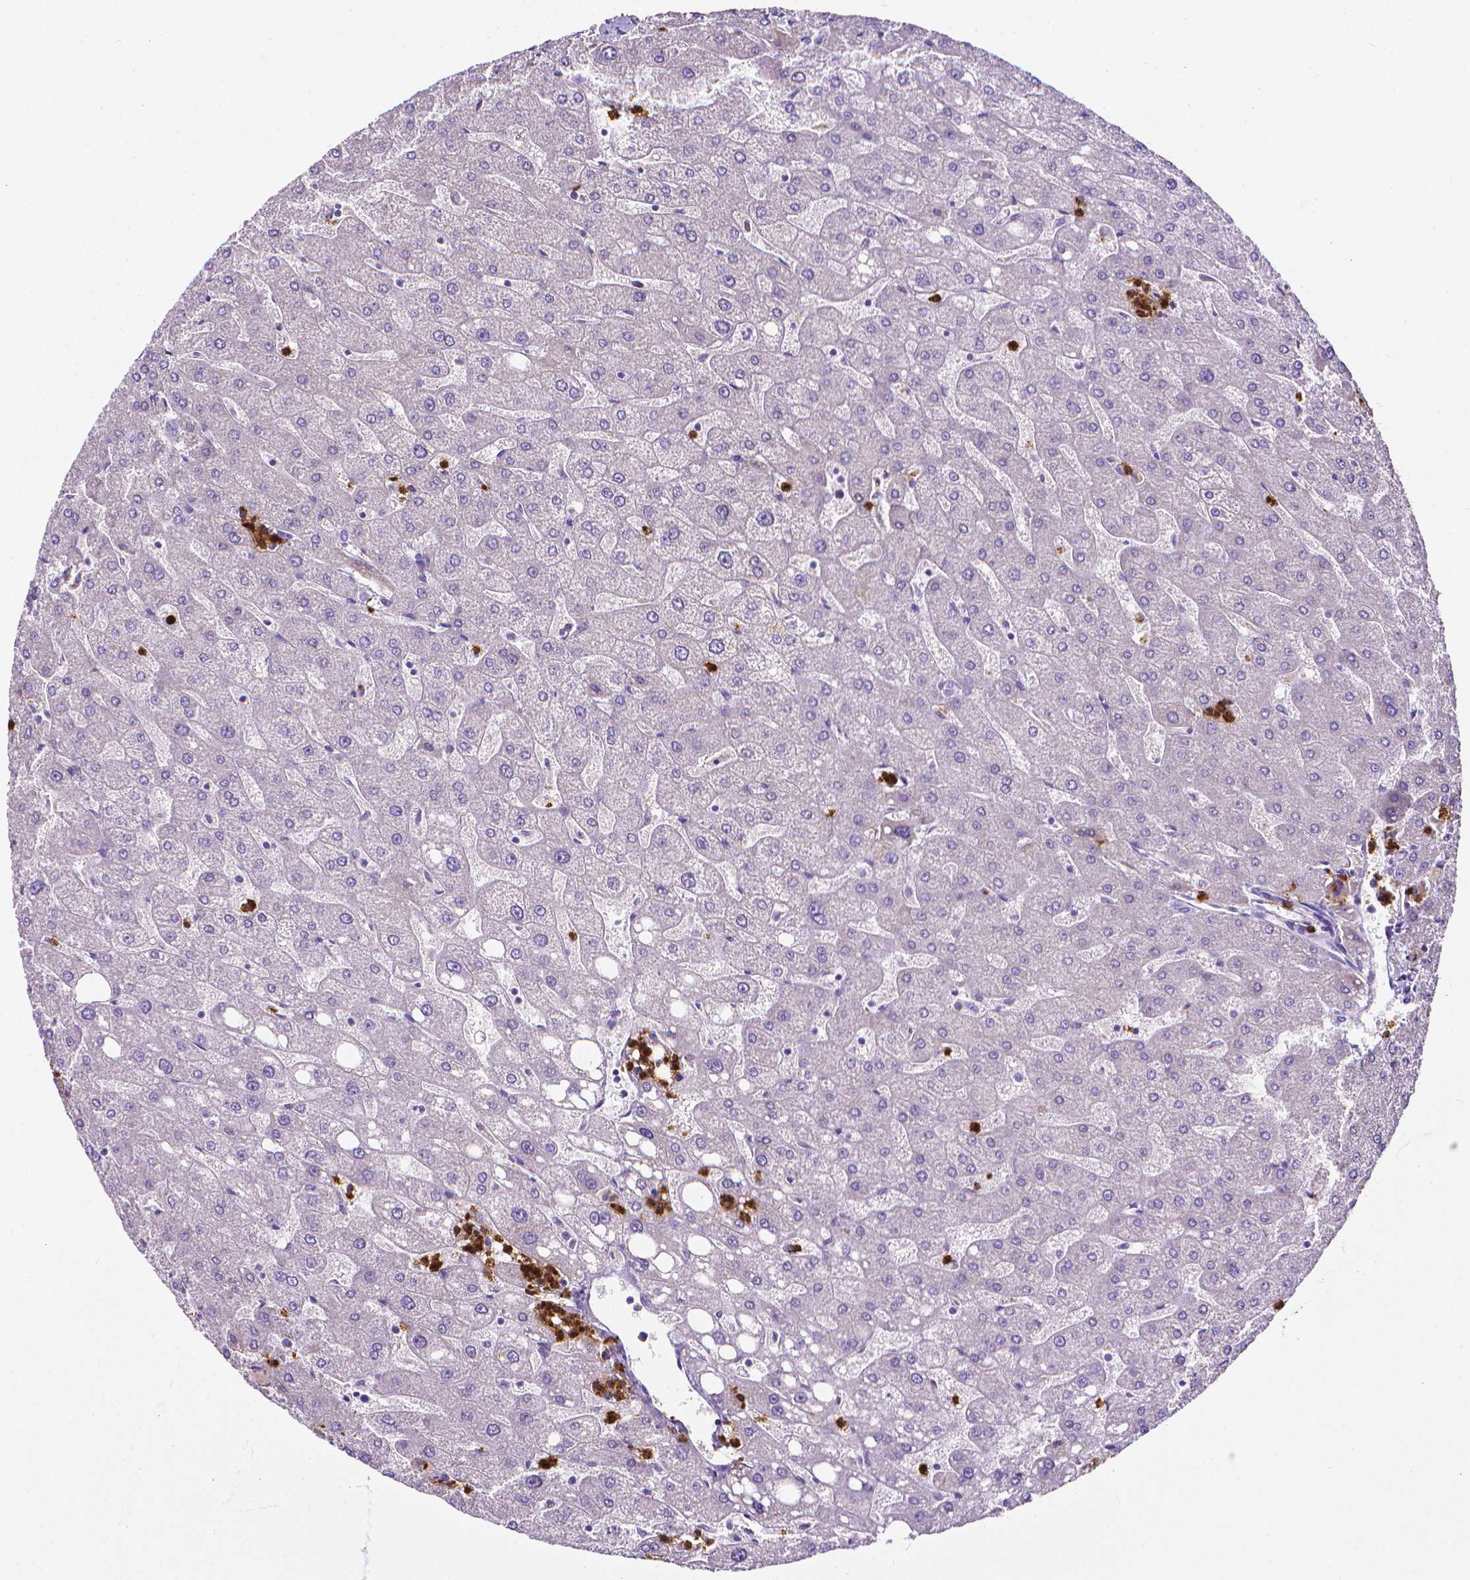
{"staining": {"intensity": "negative", "quantity": "none", "location": "none"}, "tissue": "liver", "cell_type": "Cholangiocytes", "image_type": "normal", "snomed": [{"axis": "morphology", "description": "Normal tissue, NOS"}, {"axis": "topography", "description": "Liver"}], "caption": "Immunohistochemistry (IHC) micrograph of benign human liver stained for a protein (brown), which shows no expression in cholangiocytes.", "gene": "MMP9", "patient": {"sex": "male", "age": 67}}